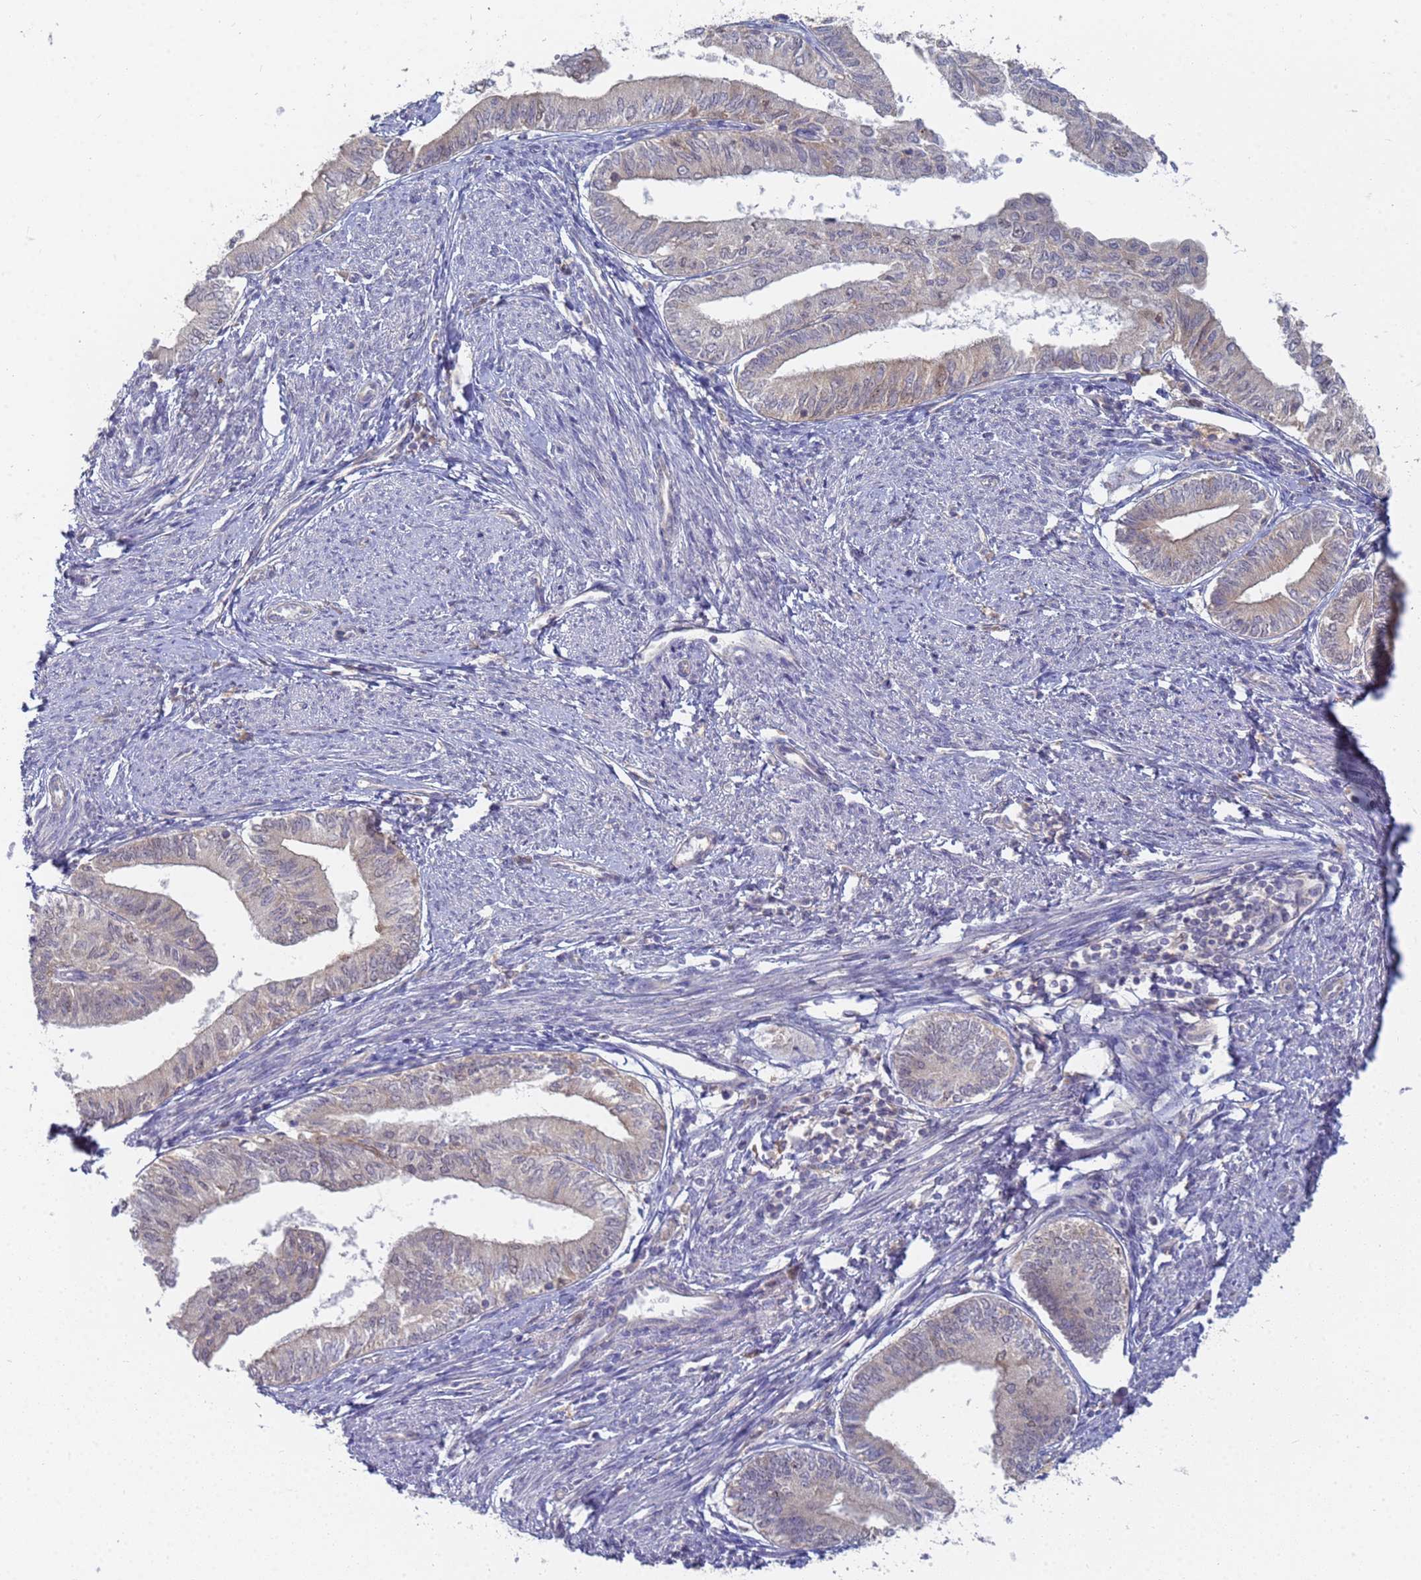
{"staining": {"intensity": "negative", "quantity": "none", "location": "none"}, "tissue": "endometrial cancer", "cell_type": "Tumor cells", "image_type": "cancer", "snomed": [{"axis": "morphology", "description": "Adenocarcinoma, NOS"}, {"axis": "topography", "description": "Endometrium"}], "caption": "Adenocarcinoma (endometrial) was stained to show a protein in brown. There is no significant staining in tumor cells. (DAB (3,3'-diaminobenzidine) IHC visualized using brightfield microscopy, high magnification).", "gene": "SHARPIN", "patient": {"sex": "female", "age": 66}}